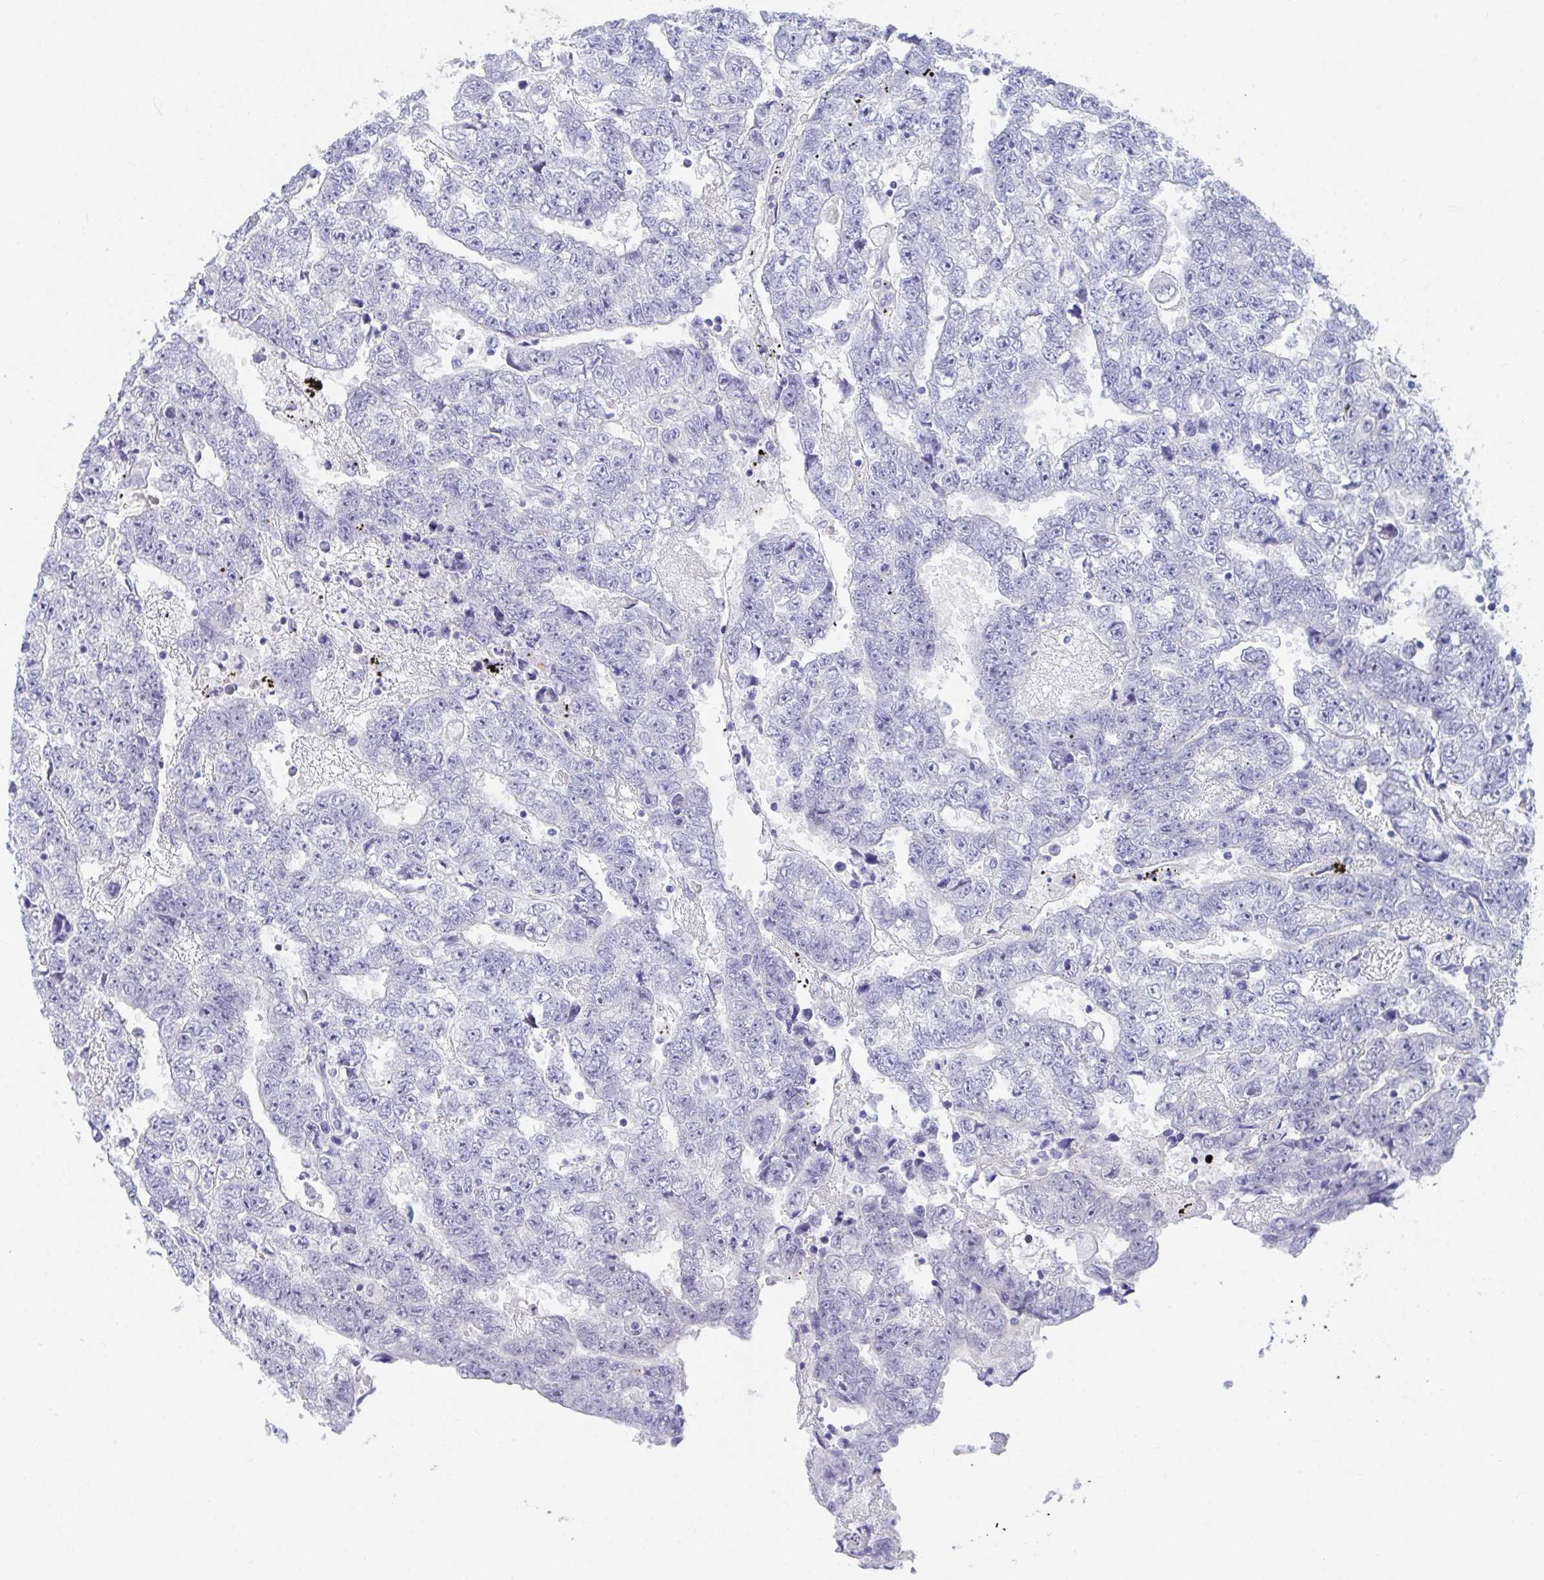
{"staining": {"intensity": "negative", "quantity": "none", "location": "none"}, "tissue": "testis cancer", "cell_type": "Tumor cells", "image_type": "cancer", "snomed": [{"axis": "morphology", "description": "Carcinoma, Embryonal, NOS"}, {"axis": "topography", "description": "Testis"}], "caption": "Tumor cells show no significant protein positivity in testis cancer (embryonal carcinoma).", "gene": "DAOA", "patient": {"sex": "male", "age": 25}}